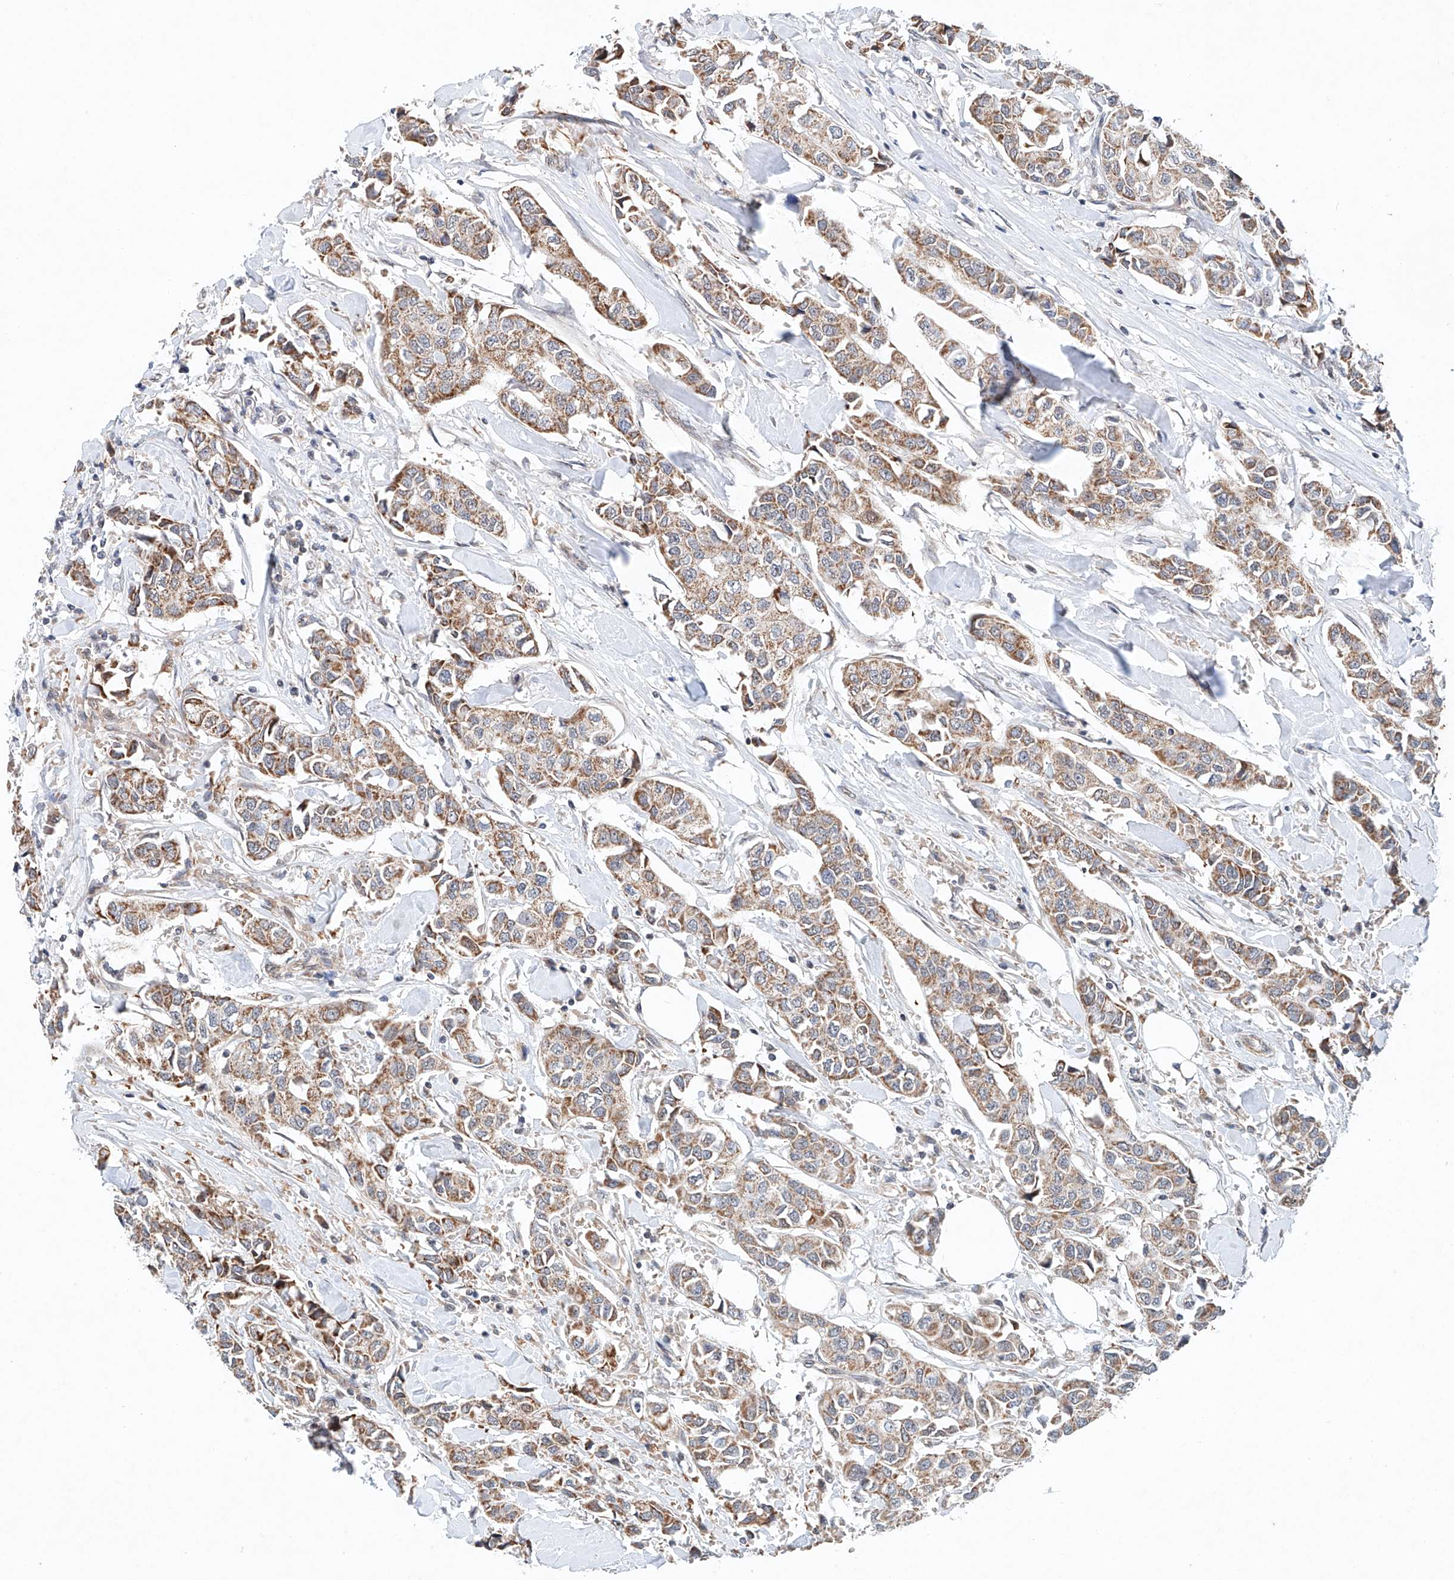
{"staining": {"intensity": "moderate", "quantity": ">75%", "location": "cytoplasmic/membranous"}, "tissue": "breast cancer", "cell_type": "Tumor cells", "image_type": "cancer", "snomed": [{"axis": "morphology", "description": "Duct carcinoma"}, {"axis": "topography", "description": "Breast"}], "caption": "A high-resolution micrograph shows IHC staining of breast cancer, which displays moderate cytoplasmic/membranous positivity in approximately >75% of tumor cells.", "gene": "FASTK", "patient": {"sex": "female", "age": 80}}